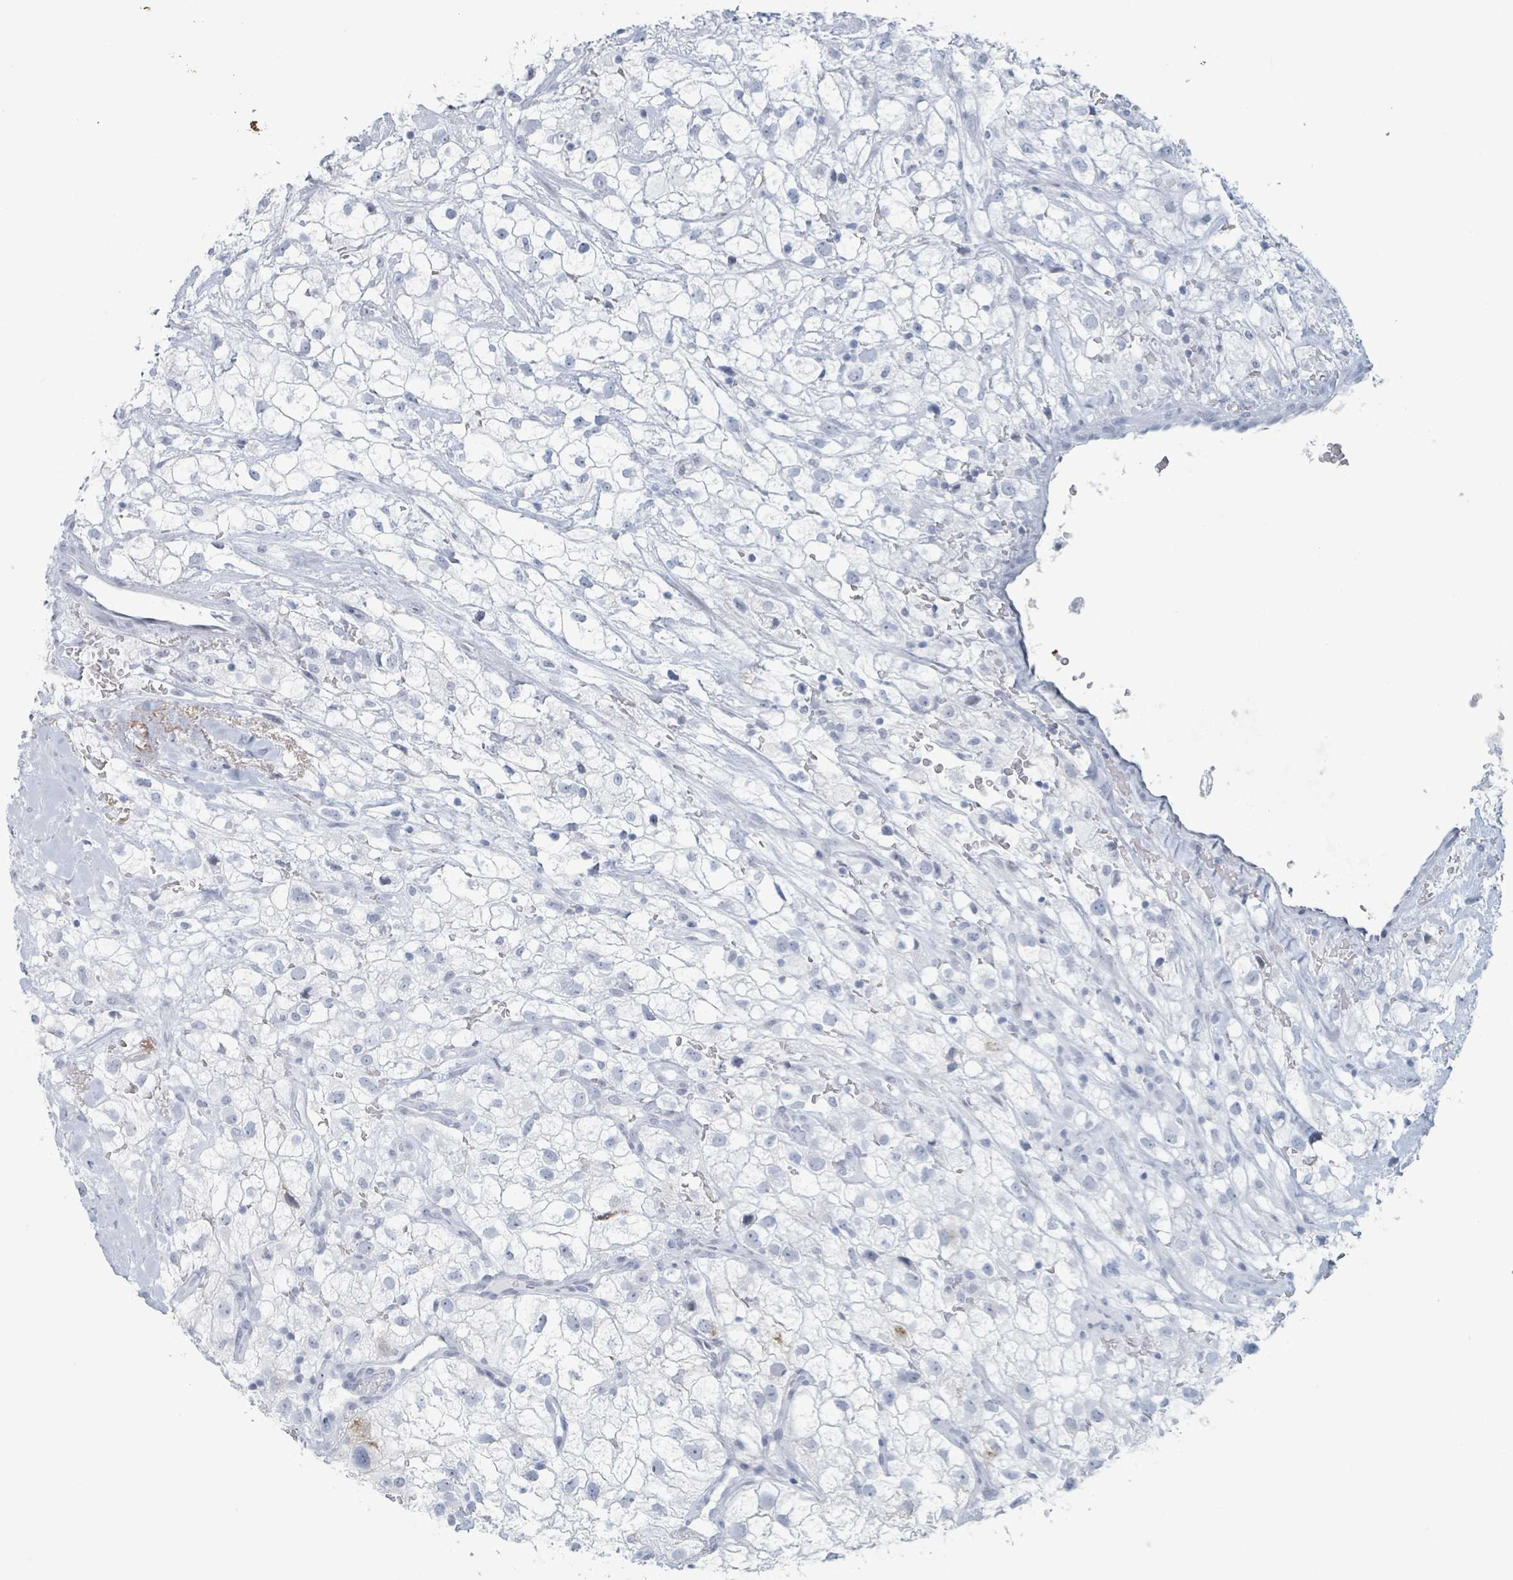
{"staining": {"intensity": "negative", "quantity": "none", "location": "none"}, "tissue": "renal cancer", "cell_type": "Tumor cells", "image_type": "cancer", "snomed": [{"axis": "morphology", "description": "Adenocarcinoma, NOS"}, {"axis": "topography", "description": "Kidney"}], "caption": "Immunohistochemistry of human renal adenocarcinoma reveals no staining in tumor cells. The staining was performed using DAB (3,3'-diaminobenzidine) to visualize the protein expression in brown, while the nuclei were stained in blue with hematoxylin (Magnification: 20x).", "gene": "GPR15LG", "patient": {"sex": "male", "age": 59}}